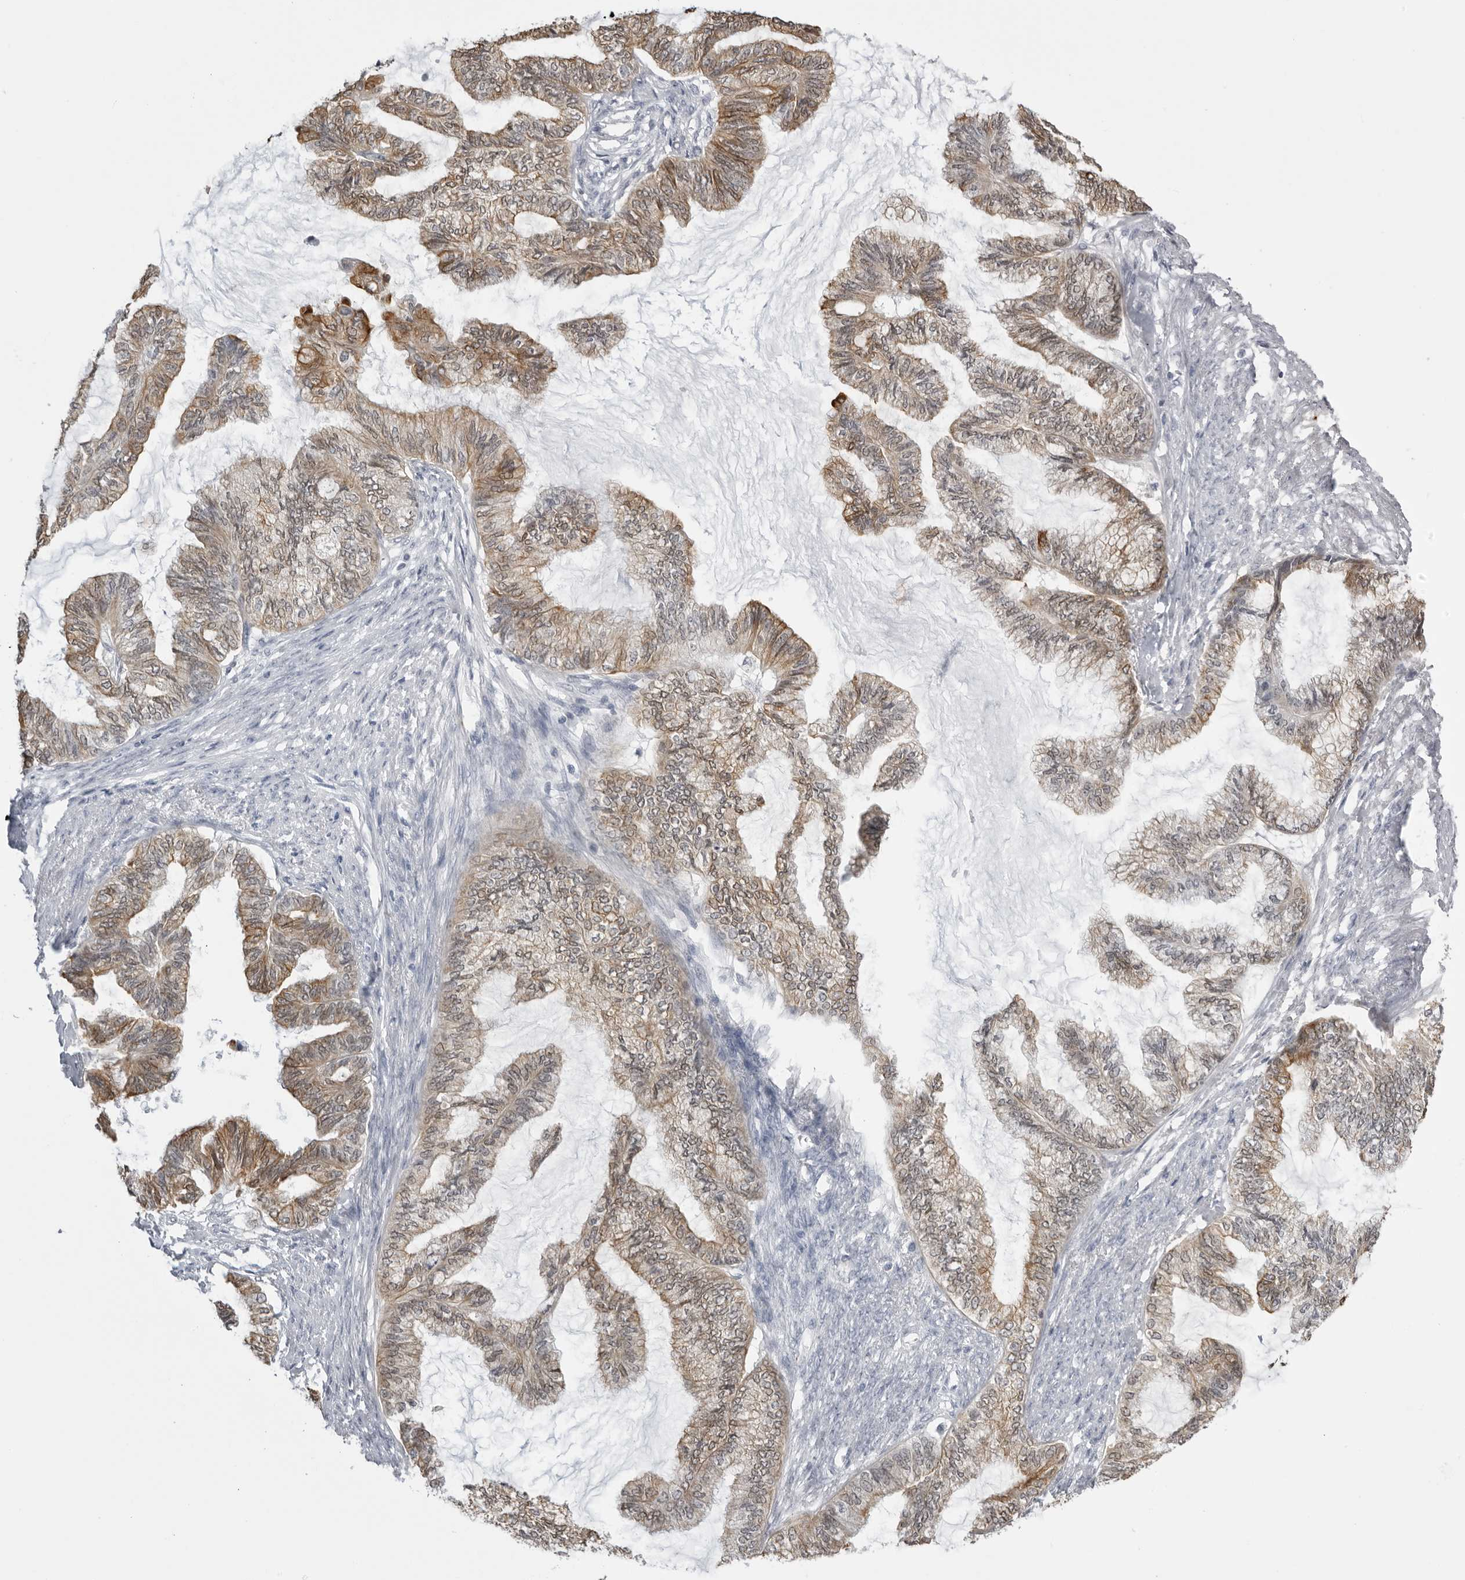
{"staining": {"intensity": "weak", "quantity": ">75%", "location": "cytoplasmic/membranous"}, "tissue": "endometrial cancer", "cell_type": "Tumor cells", "image_type": "cancer", "snomed": [{"axis": "morphology", "description": "Adenocarcinoma, NOS"}, {"axis": "topography", "description": "Endometrium"}], "caption": "Brown immunohistochemical staining in human adenocarcinoma (endometrial) shows weak cytoplasmic/membranous expression in approximately >75% of tumor cells. The staining is performed using DAB (3,3'-diaminobenzidine) brown chromogen to label protein expression. The nuclei are counter-stained blue using hematoxylin.", "gene": "SERPINF2", "patient": {"sex": "female", "age": 86}}